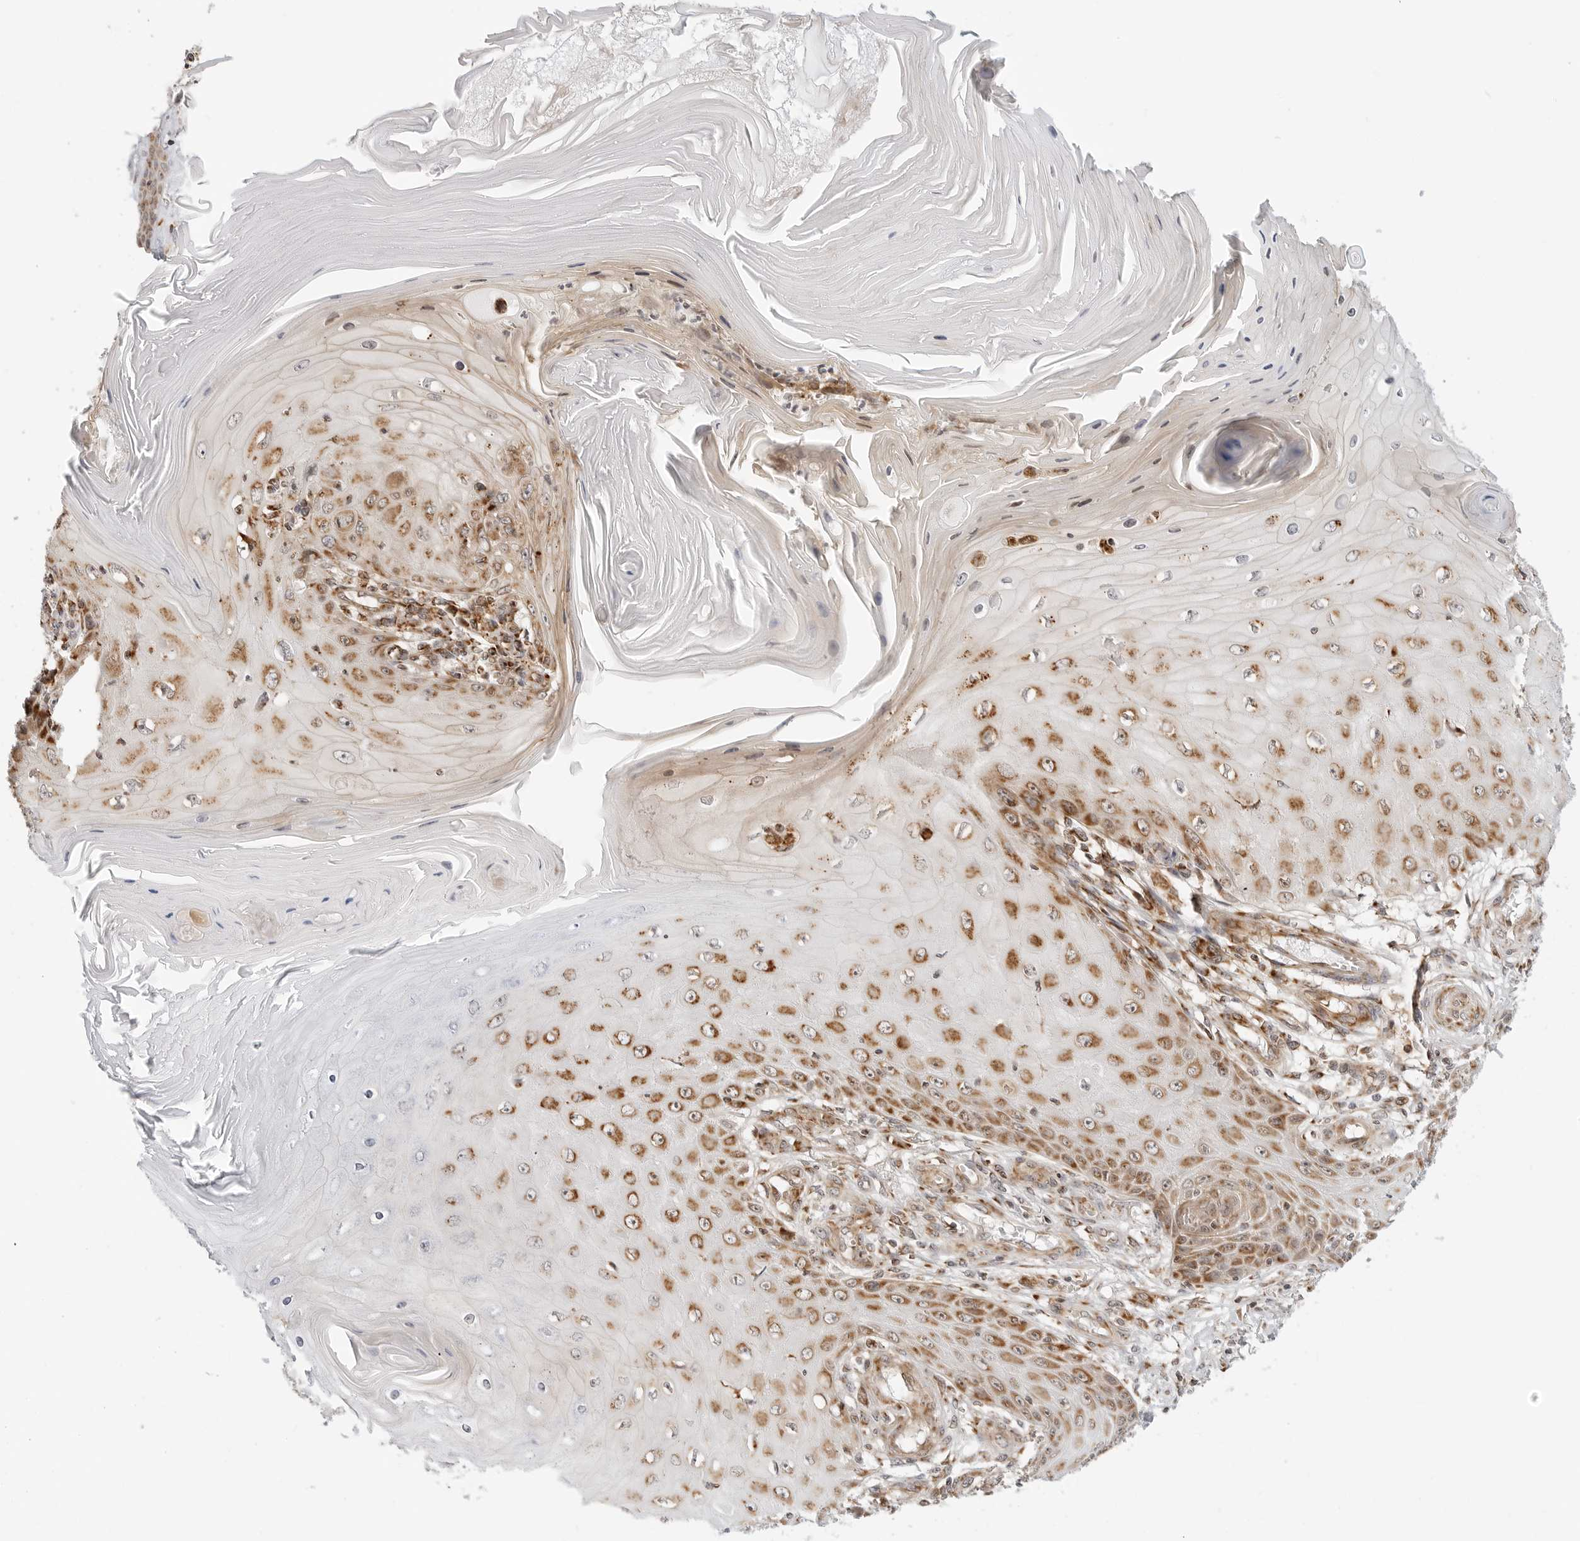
{"staining": {"intensity": "moderate", "quantity": ">75%", "location": "cytoplasmic/membranous"}, "tissue": "skin cancer", "cell_type": "Tumor cells", "image_type": "cancer", "snomed": [{"axis": "morphology", "description": "Squamous cell carcinoma, NOS"}, {"axis": "topography", "description": "Skin"}], "caption": "Moderate cytoplasmic/membranous staining is present in about >75% of tumor cells in skin cancer (squamous cell carcinoma).", "gene": "POLR3GL", "patient": {"sex": "female", "age": 73}}